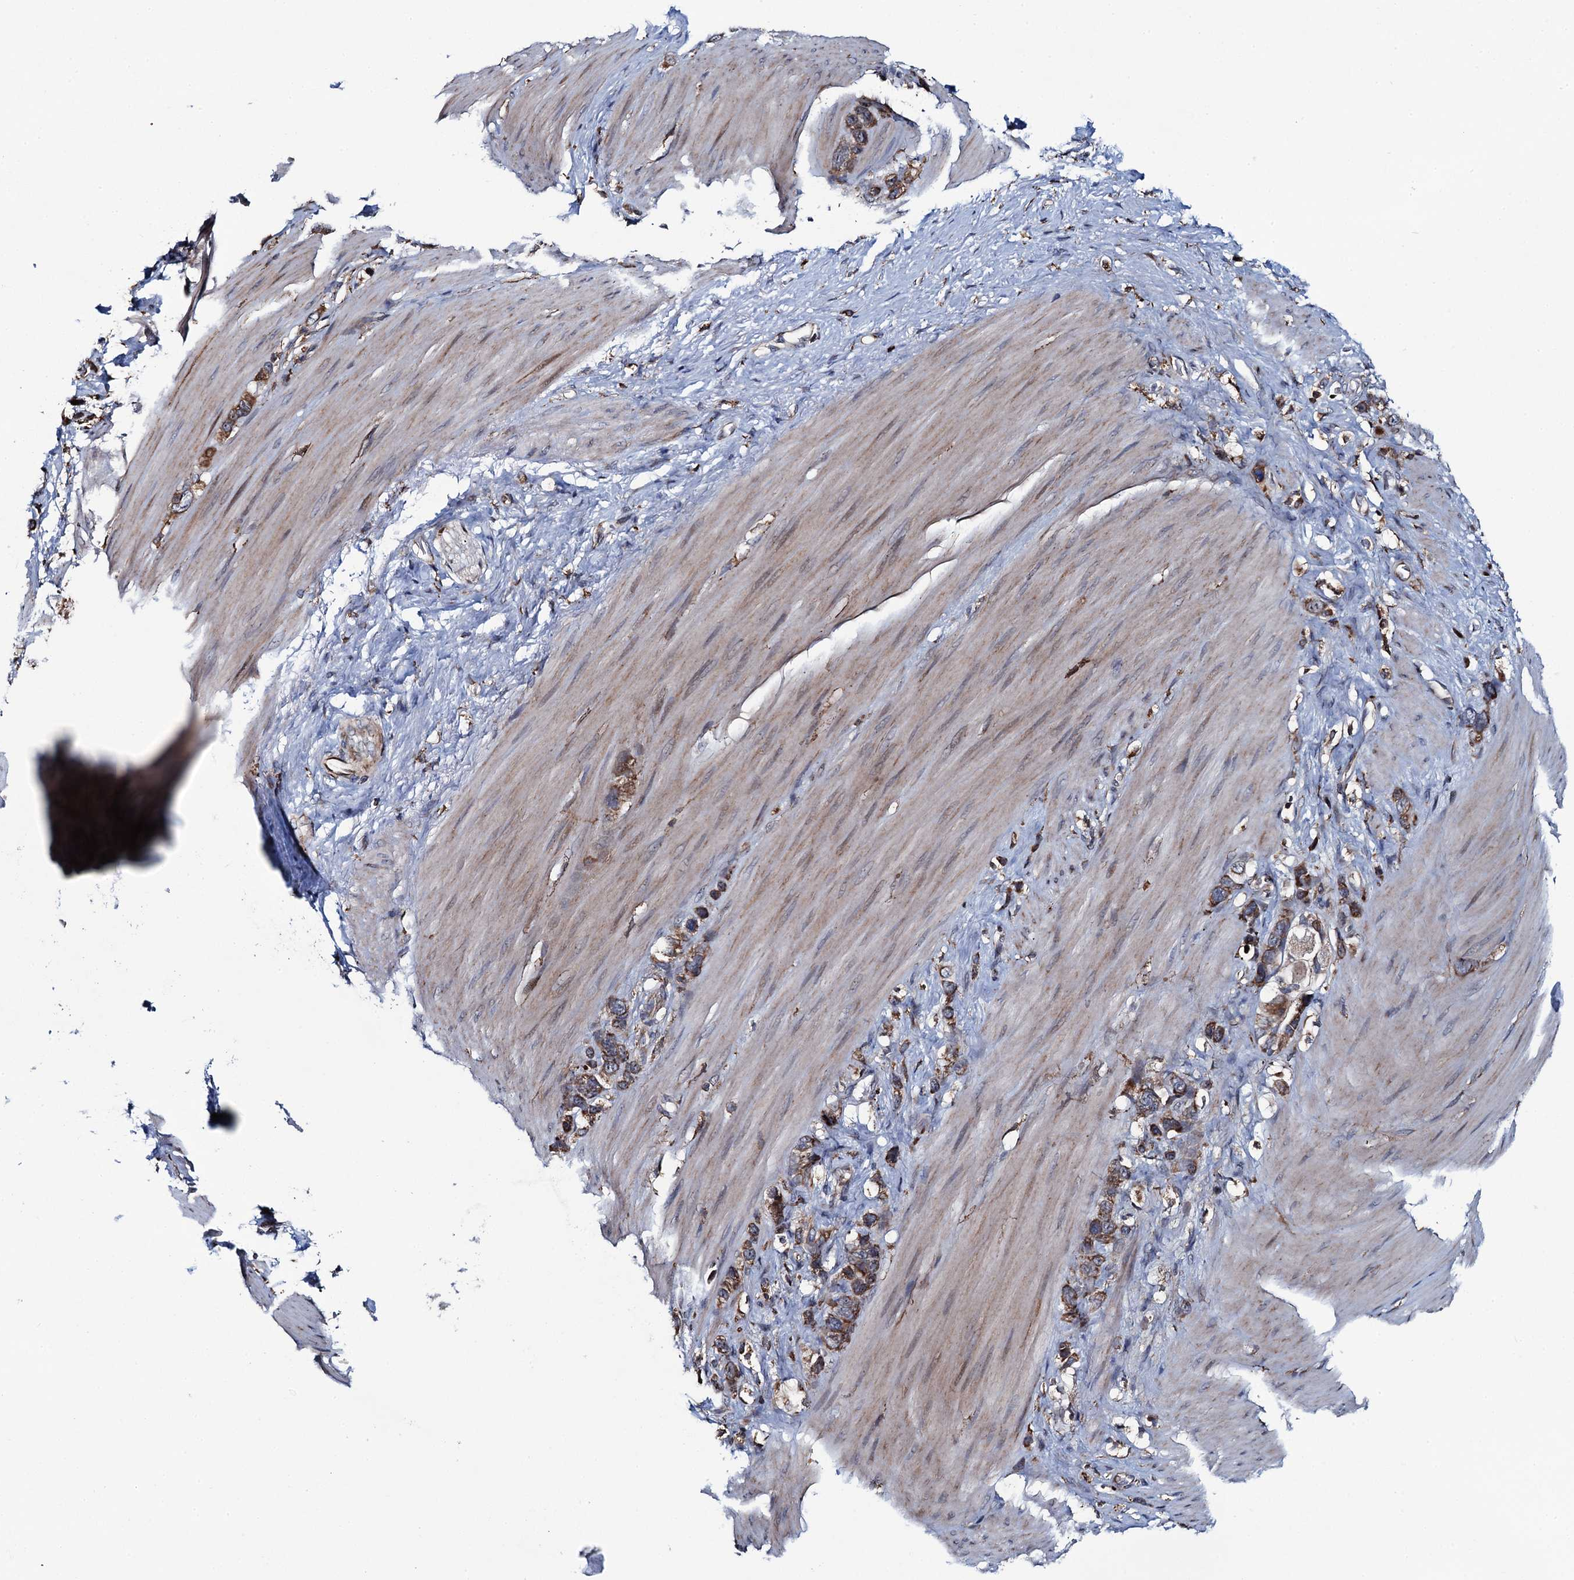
{"staining": {"intensity": "moderate", "quantity": ">75%", "location": "cytoplasmic/membranous"}, "tissue": "stomach cancer", "cell_type": "Tumor cells", "image_type": "cancer", "snomed": [{"axis": "morphology", "description": "Adenocarcinoma, NOS"}, {"axis": "morphology", "description": "Adenocarcinoma, High grade"}, {"axis": "topography", "description": "Stomach, upper"}, {"axis": "topography", "description": "Stomach, lower"}], "caption": "Approximately >75% of tumor cells in adenocarcinoma (high-grade) (stomach) show moderate cytoplasmic/membranous protein staining as visualized by brown immunohistochemical staining.", "gene": "CCDC102A", "patient": {"sex": "female", "age": 65}}